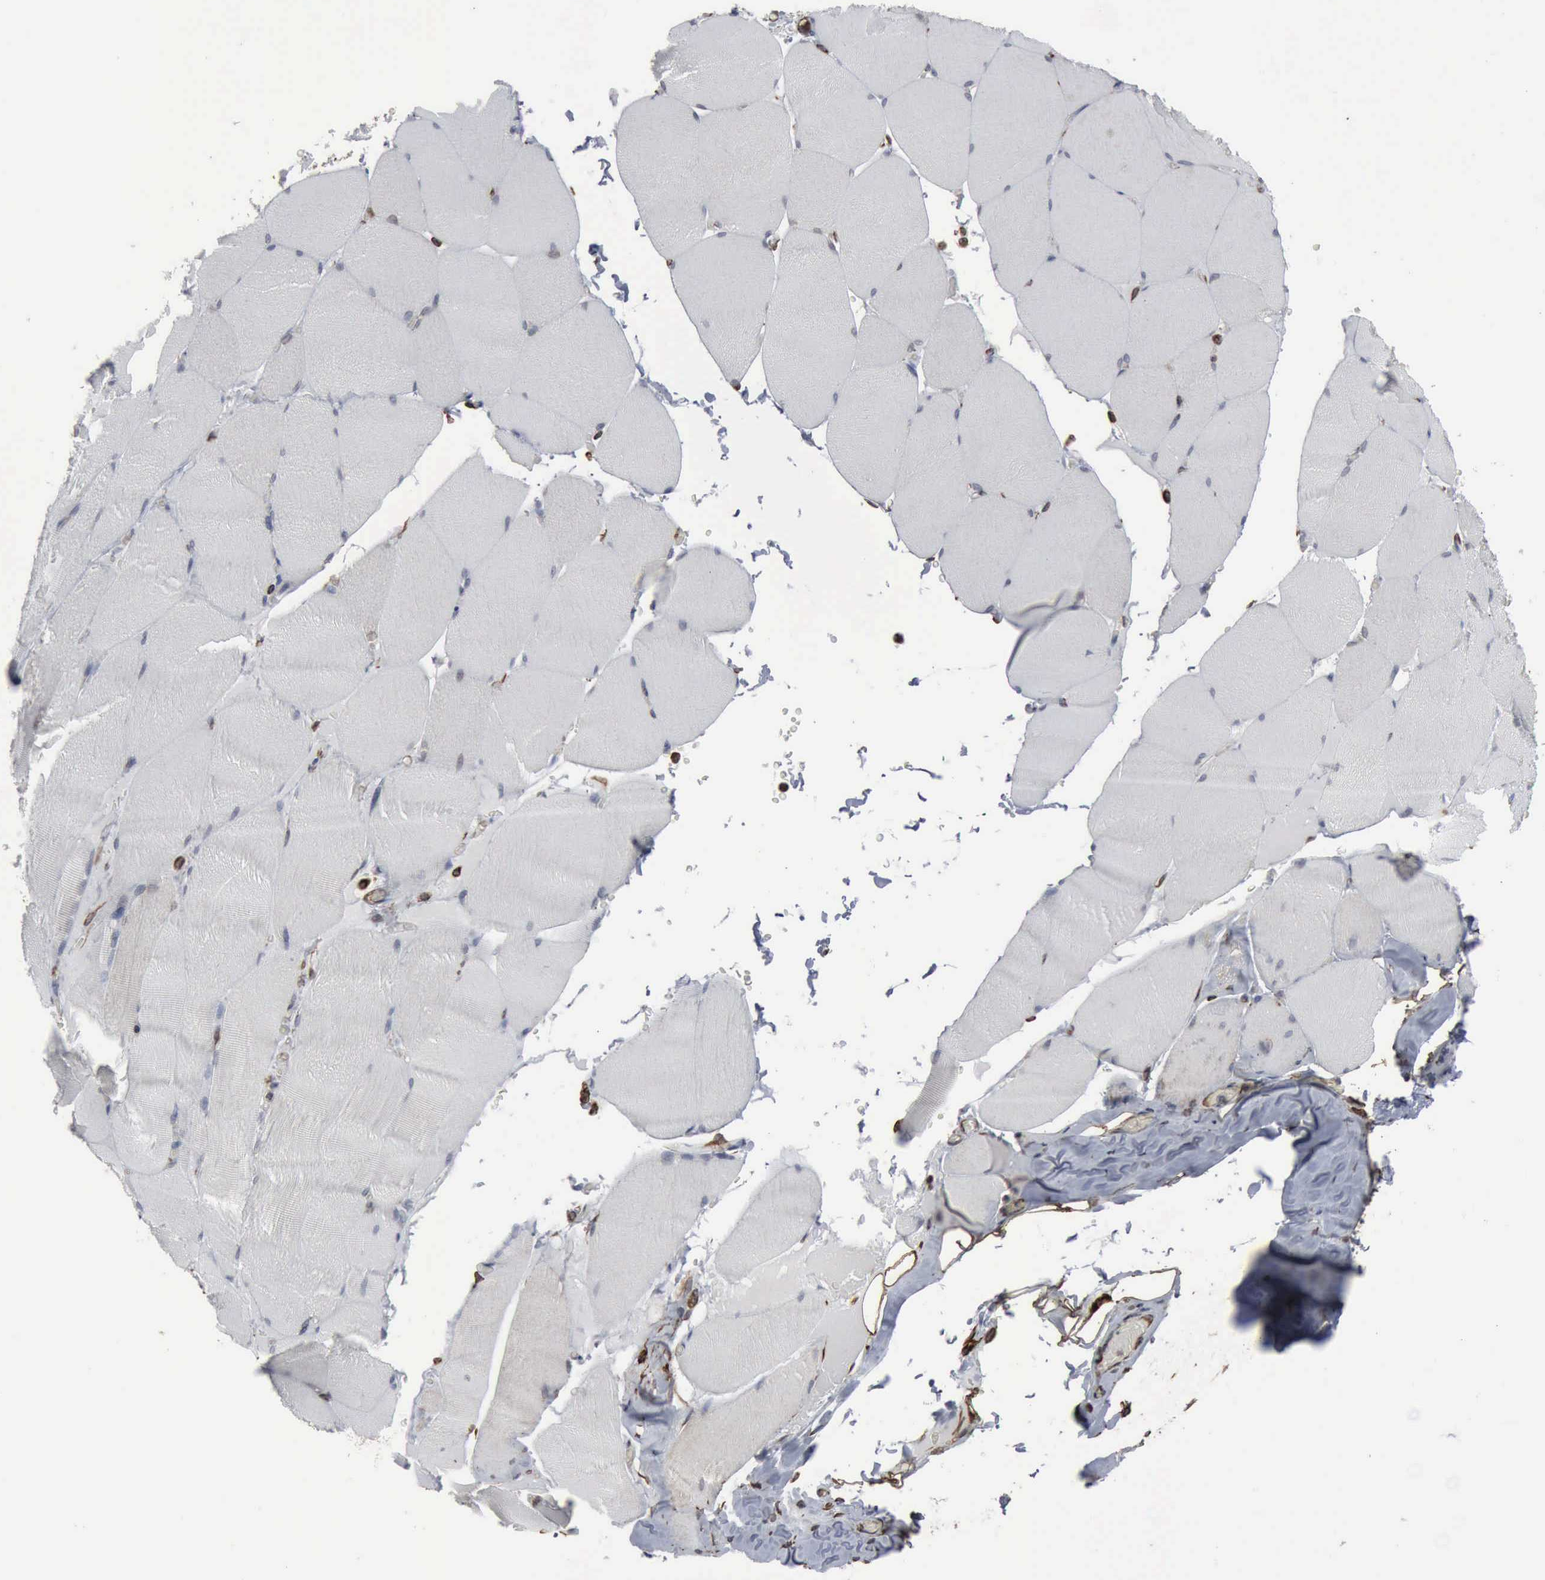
{"staining": {"intensity": "moderate", "quantity": "<25%", "location": "nuclear"}, "tissue": "skeletal muscle", "cell_type": "Myocytes", "image_type": "normal", "snomed": [{"axis": "morphology", "description": "Normal tissue, NOS"}, {"axis": "topography", "description": "Skeletal muscle"}], "caption": "Brown immunohistochemical staining in benign skeletal muscle exhibits moderate nuclear staining in about <25% of myocytes.", "gene": "CCNE1", "patient": {"sex": "male", "age": 71}}